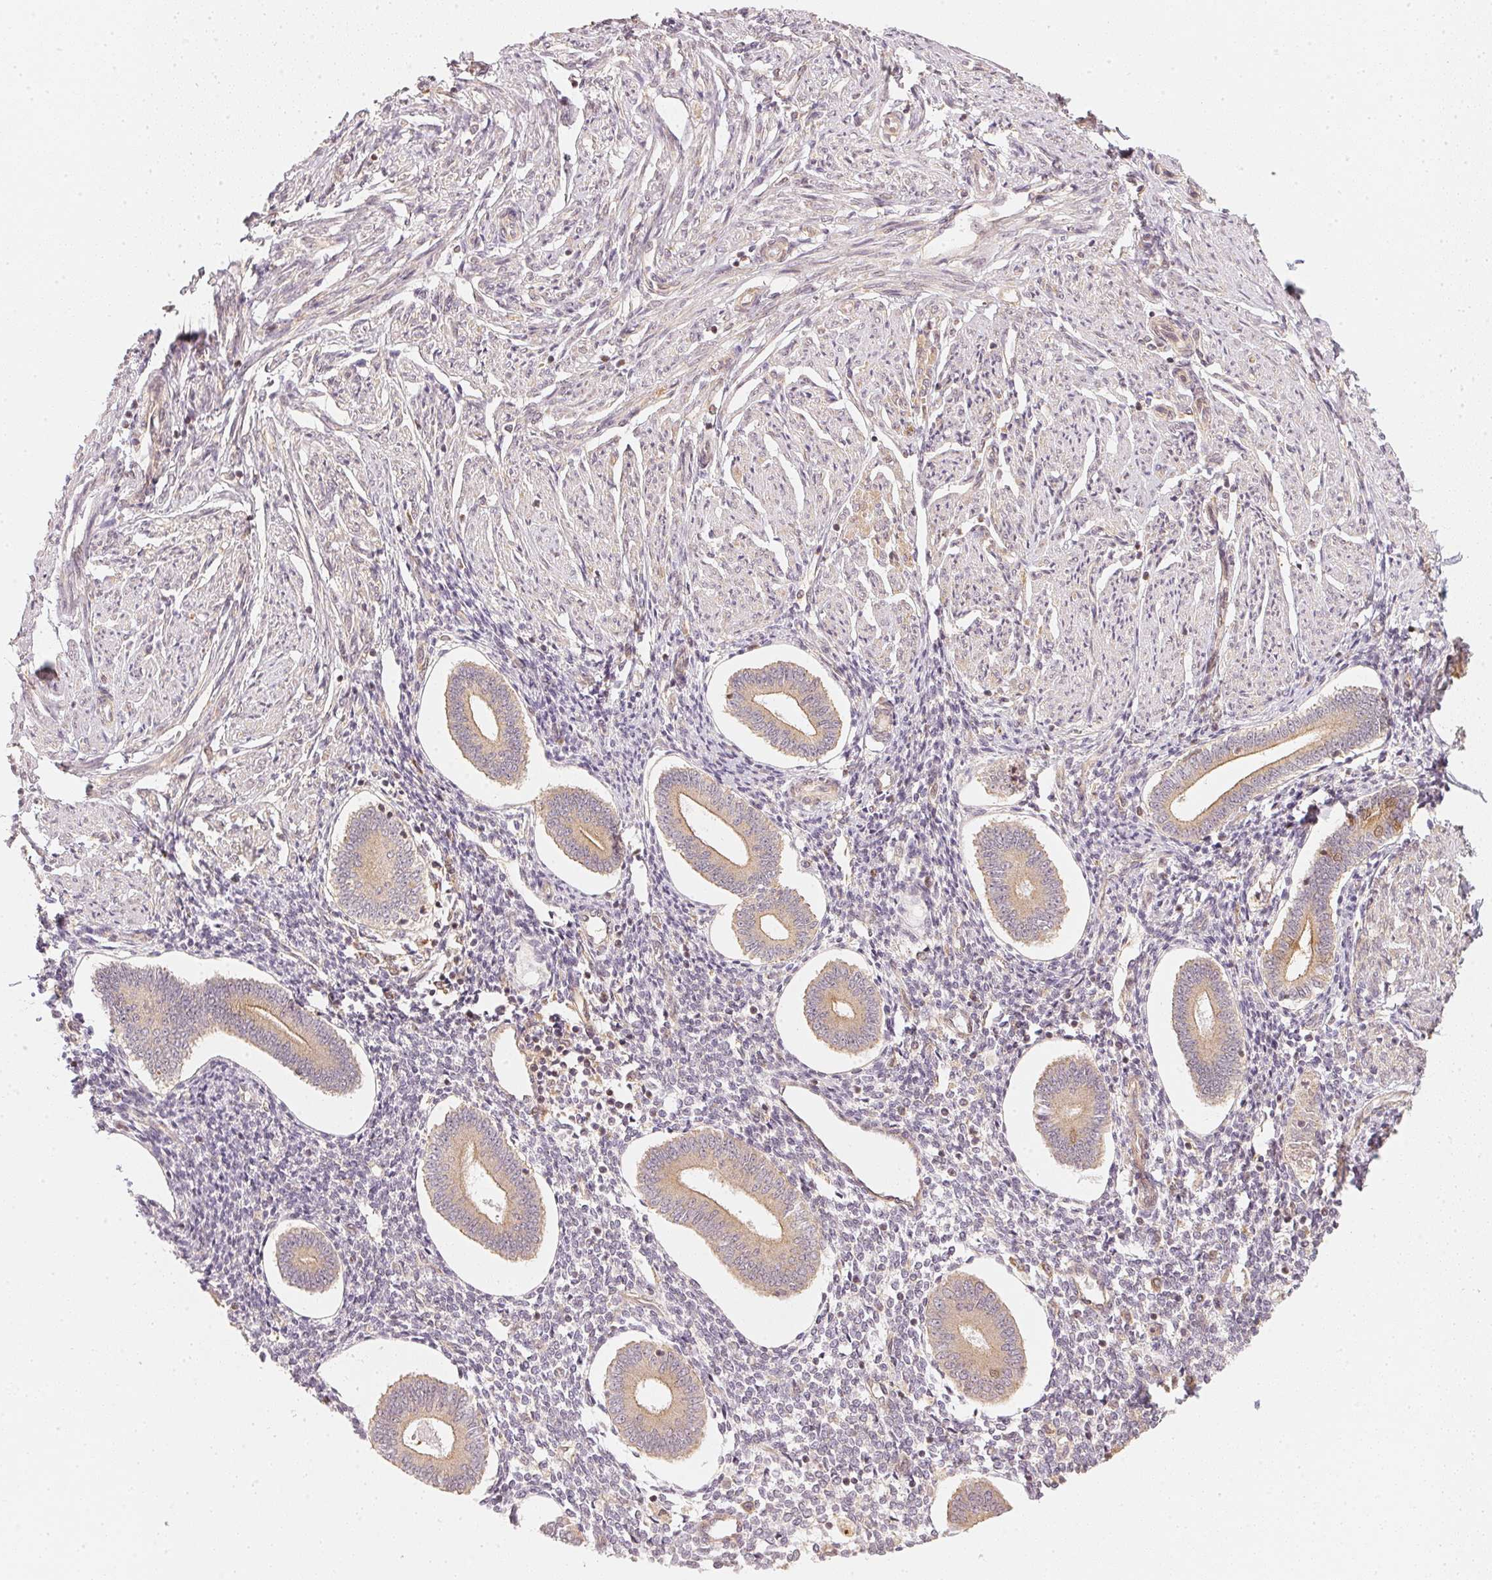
{"staining": {"intensity": "negative", "quantity": "none", "location": "none"}, "tissue": "endometrium", "cell_type": "Cells in endometrial stroma", "image_type": "normal", "snomed": [{"axis": "morphology", "description": "Normal tissue, NOS"}, {"axis": "topography", "description": "Endometrium"}], "caption": "Immunohistochemical staining of normal endometrium reveals no significant staining in cells in endometrial stroma. Brightfield microscopy of IHC stained with DAB (3,3'-diaminobenzidine) (brown) and hematoxylin (blue), captured at high magnification.", "gene": "WDR54", "patient": {"sex": "female", "age": 40}}